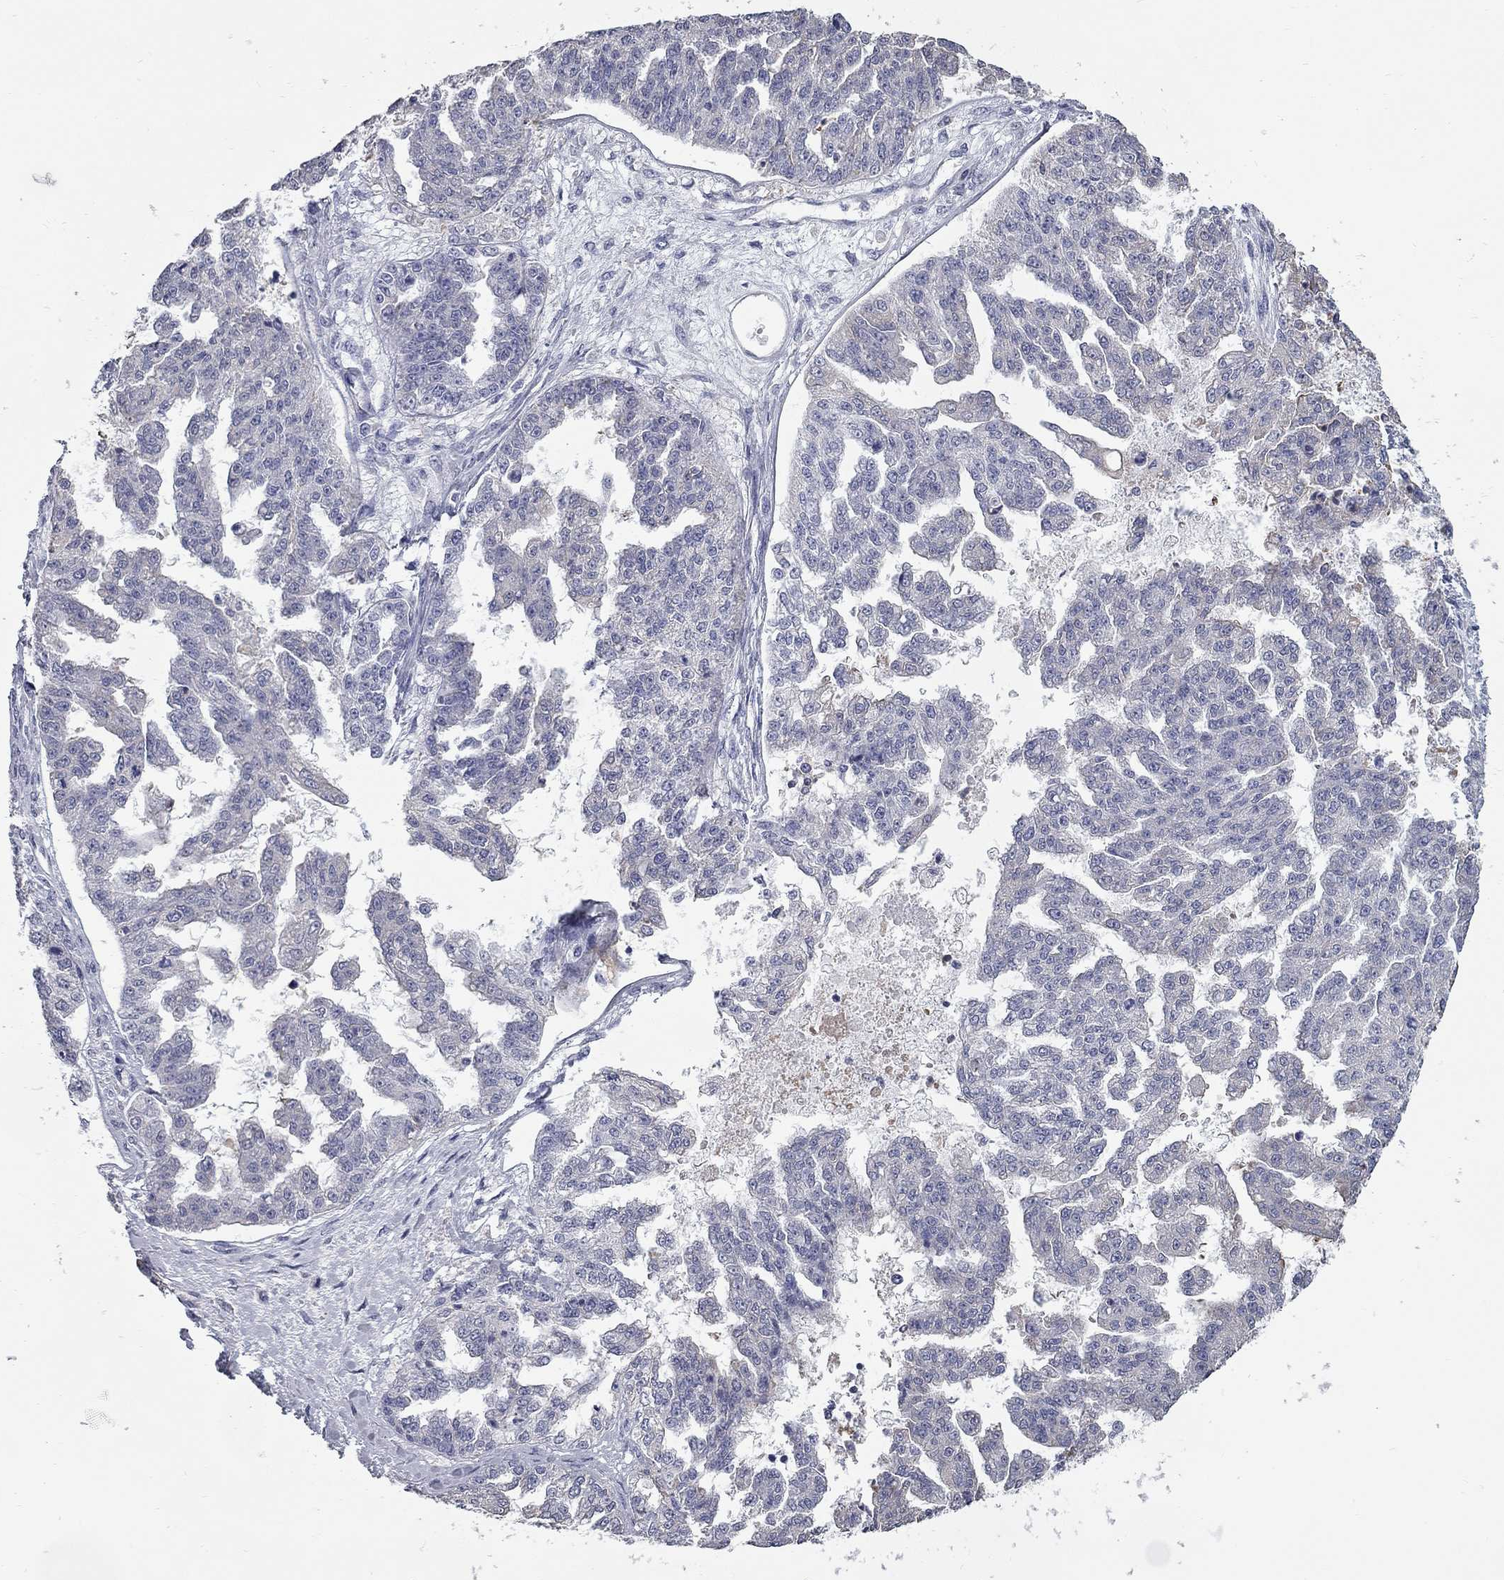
{"staining": {"intensity": "negative", "quantity": "none", "location": "none"}, "tissue": "ovarian cancer", "cell_type": "Tumor cells", "image_type": "cancer", "snomed": [{"axis": "morphology", "description": "Cystadenocarcinoma, serous, NOS"}, {"axis": "topography", "description": "Ovary"}], "caption": "Micrograph shows no significant protein staining in tumor cells of serous cystadenocarcinoma (ovarian). (Stains: DAB immunohistochemistry (IHC) with hematoxylin counter stain, Microscopy: brightfield microscopy at high magnification).", "gene": "XAGE2", "patient": {"sex": "female", "age": 58}}